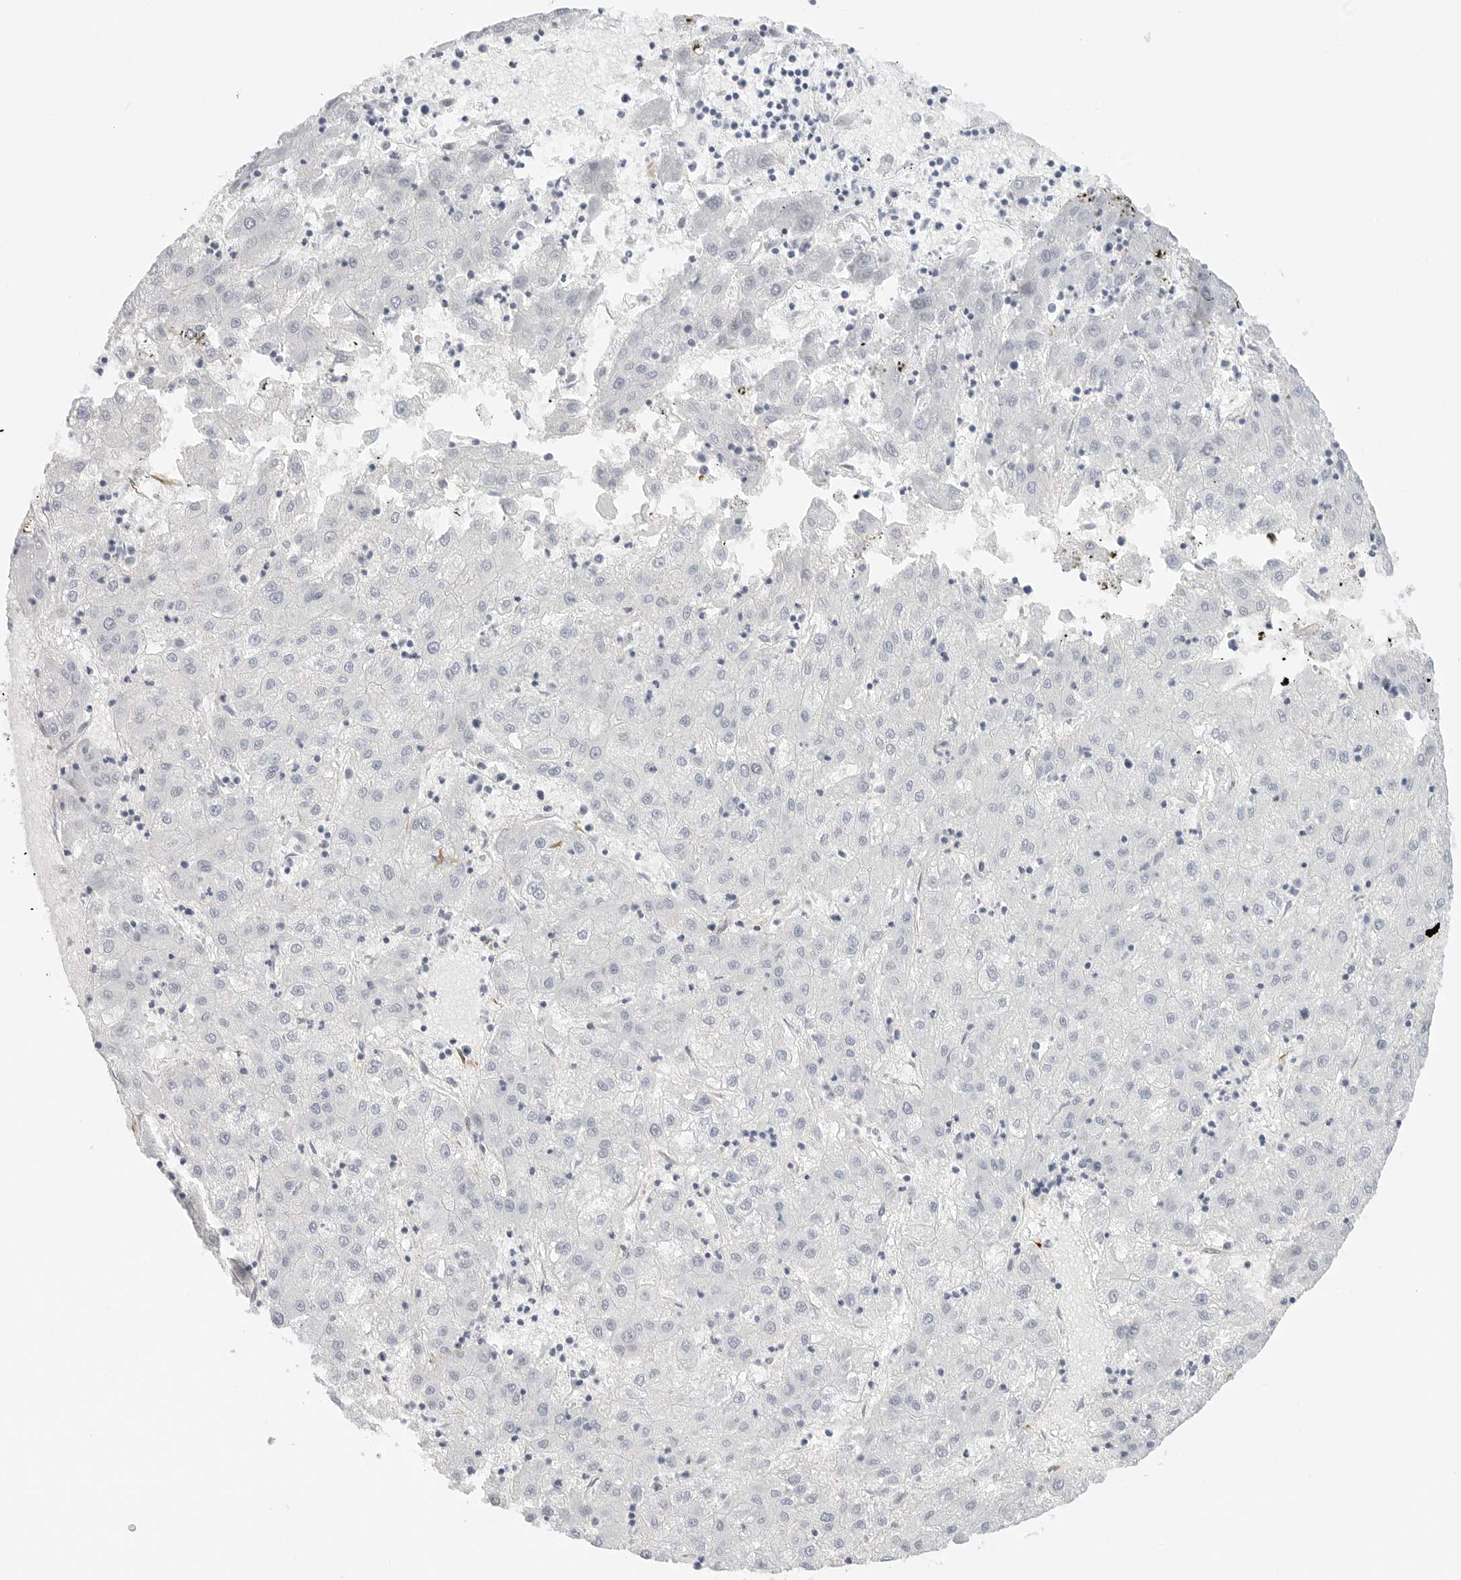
{"staining": {"intensity": "negative", "quantity": "none", "location": "none"}, "tissue": "liver cancer", "cell_type": "Tumor cells", "image_type": "cancer", "snomed": [{"axis": "morphology", "description": "Carcinoma, Hepatocellular, NOS"}, {"axis": "topography", "description": "Liver"}], "caption": "Protein analysis of hepatocellular carcinoma (liver) exhibits no significant staining in tumor cells.", "gene": "NES", "patient": {"sex": "male", "age": 72}}